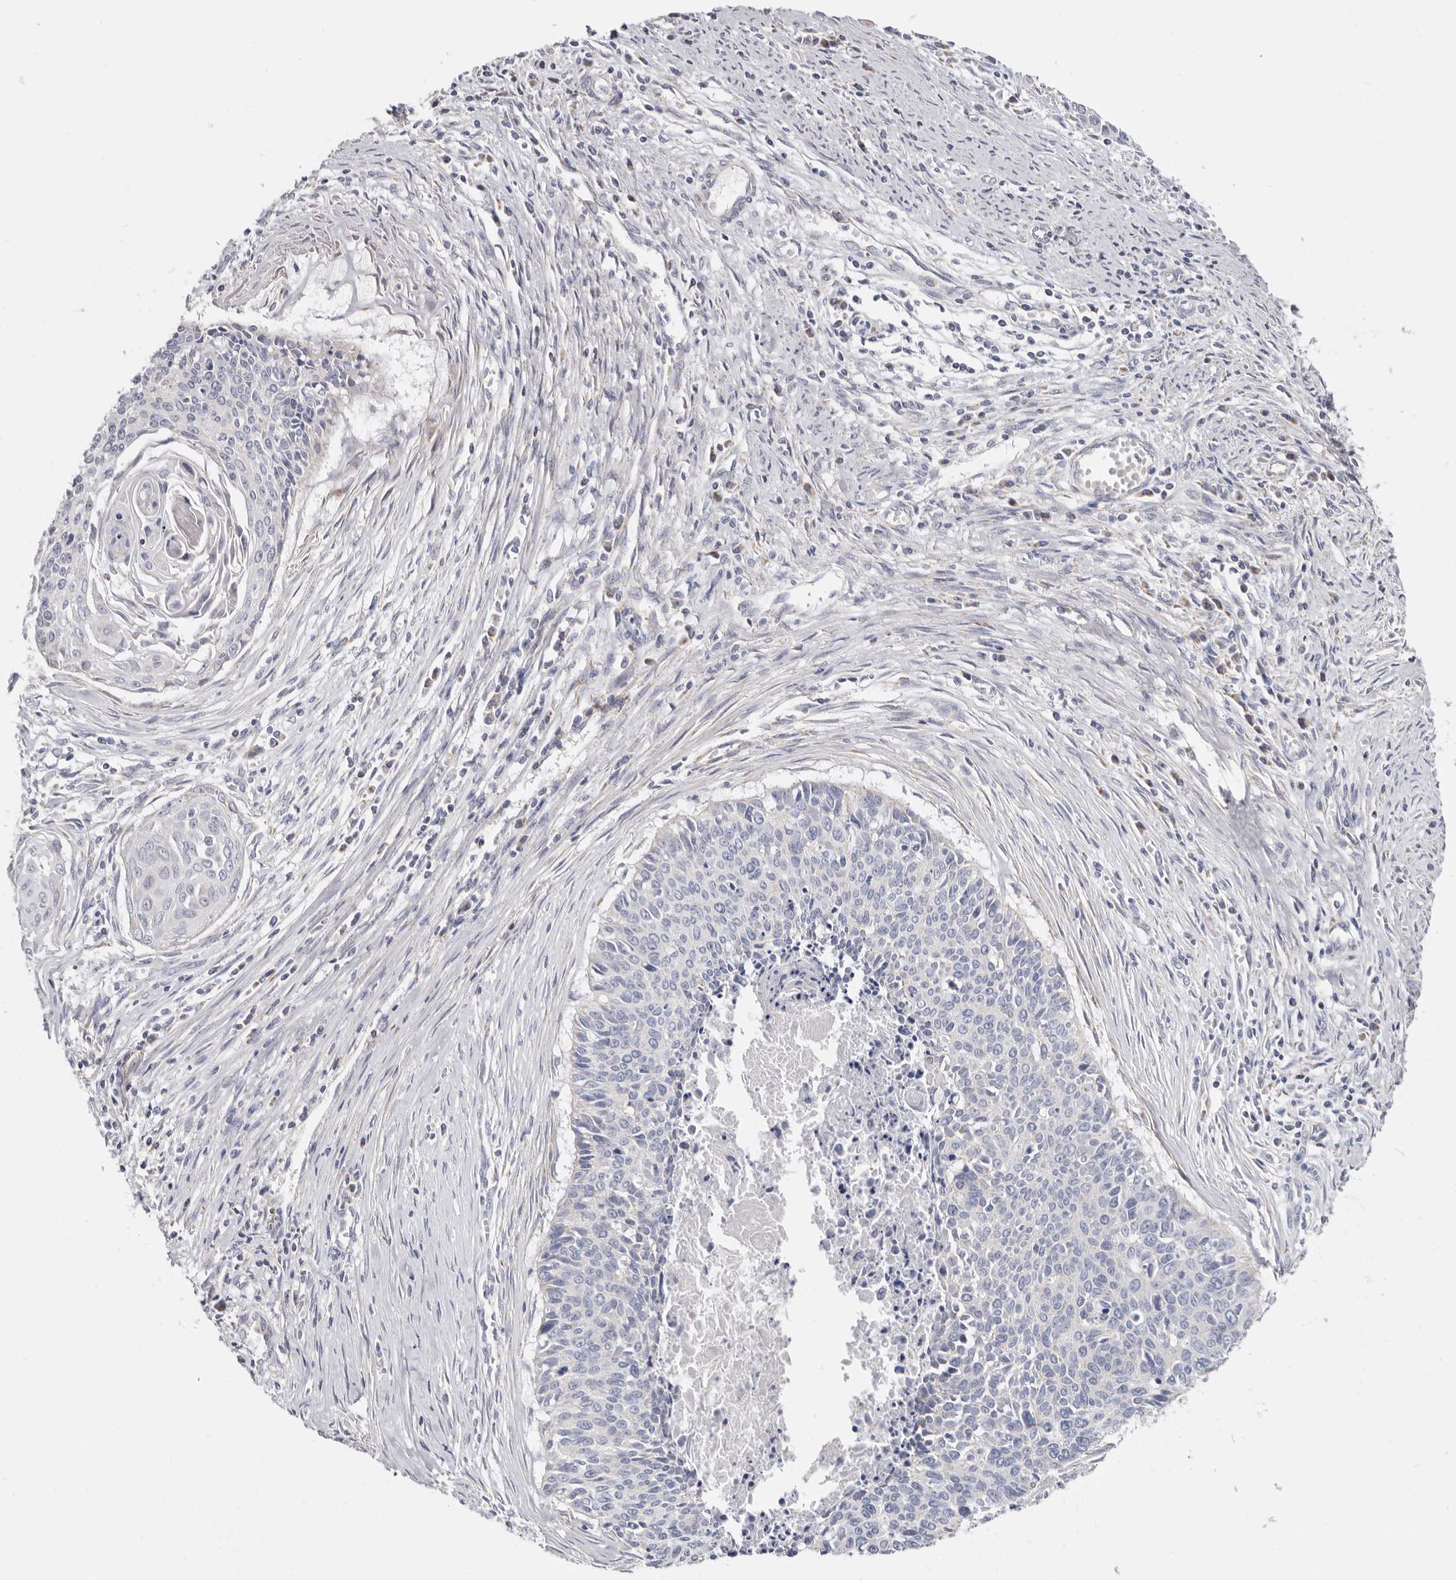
{"staining": {"intensity": "negative", "quantity": "none", "location": "none"}, "tissue": "cervical cancer", "cell_type": "Tumor cells", "image_type": "cancer", "snomed": [{"axis": "morphology", "description": "Squamous cell carcinoma, NOS"}, {"axis": "topography", "description": "Cervix"}], "caption": "DAB immunohistochemical staining of cervical squamous cell carcinoma reveals no significant expression in tumor cells. Brightfield microscopy of immunohistochemistry stained with DAB (3,3'-diaminobenzidine) (brown) and hematoxylin (blue), captured at high magnification.", "gene": "RSPO2", "patient": {"sex": "female", "age": 55}}